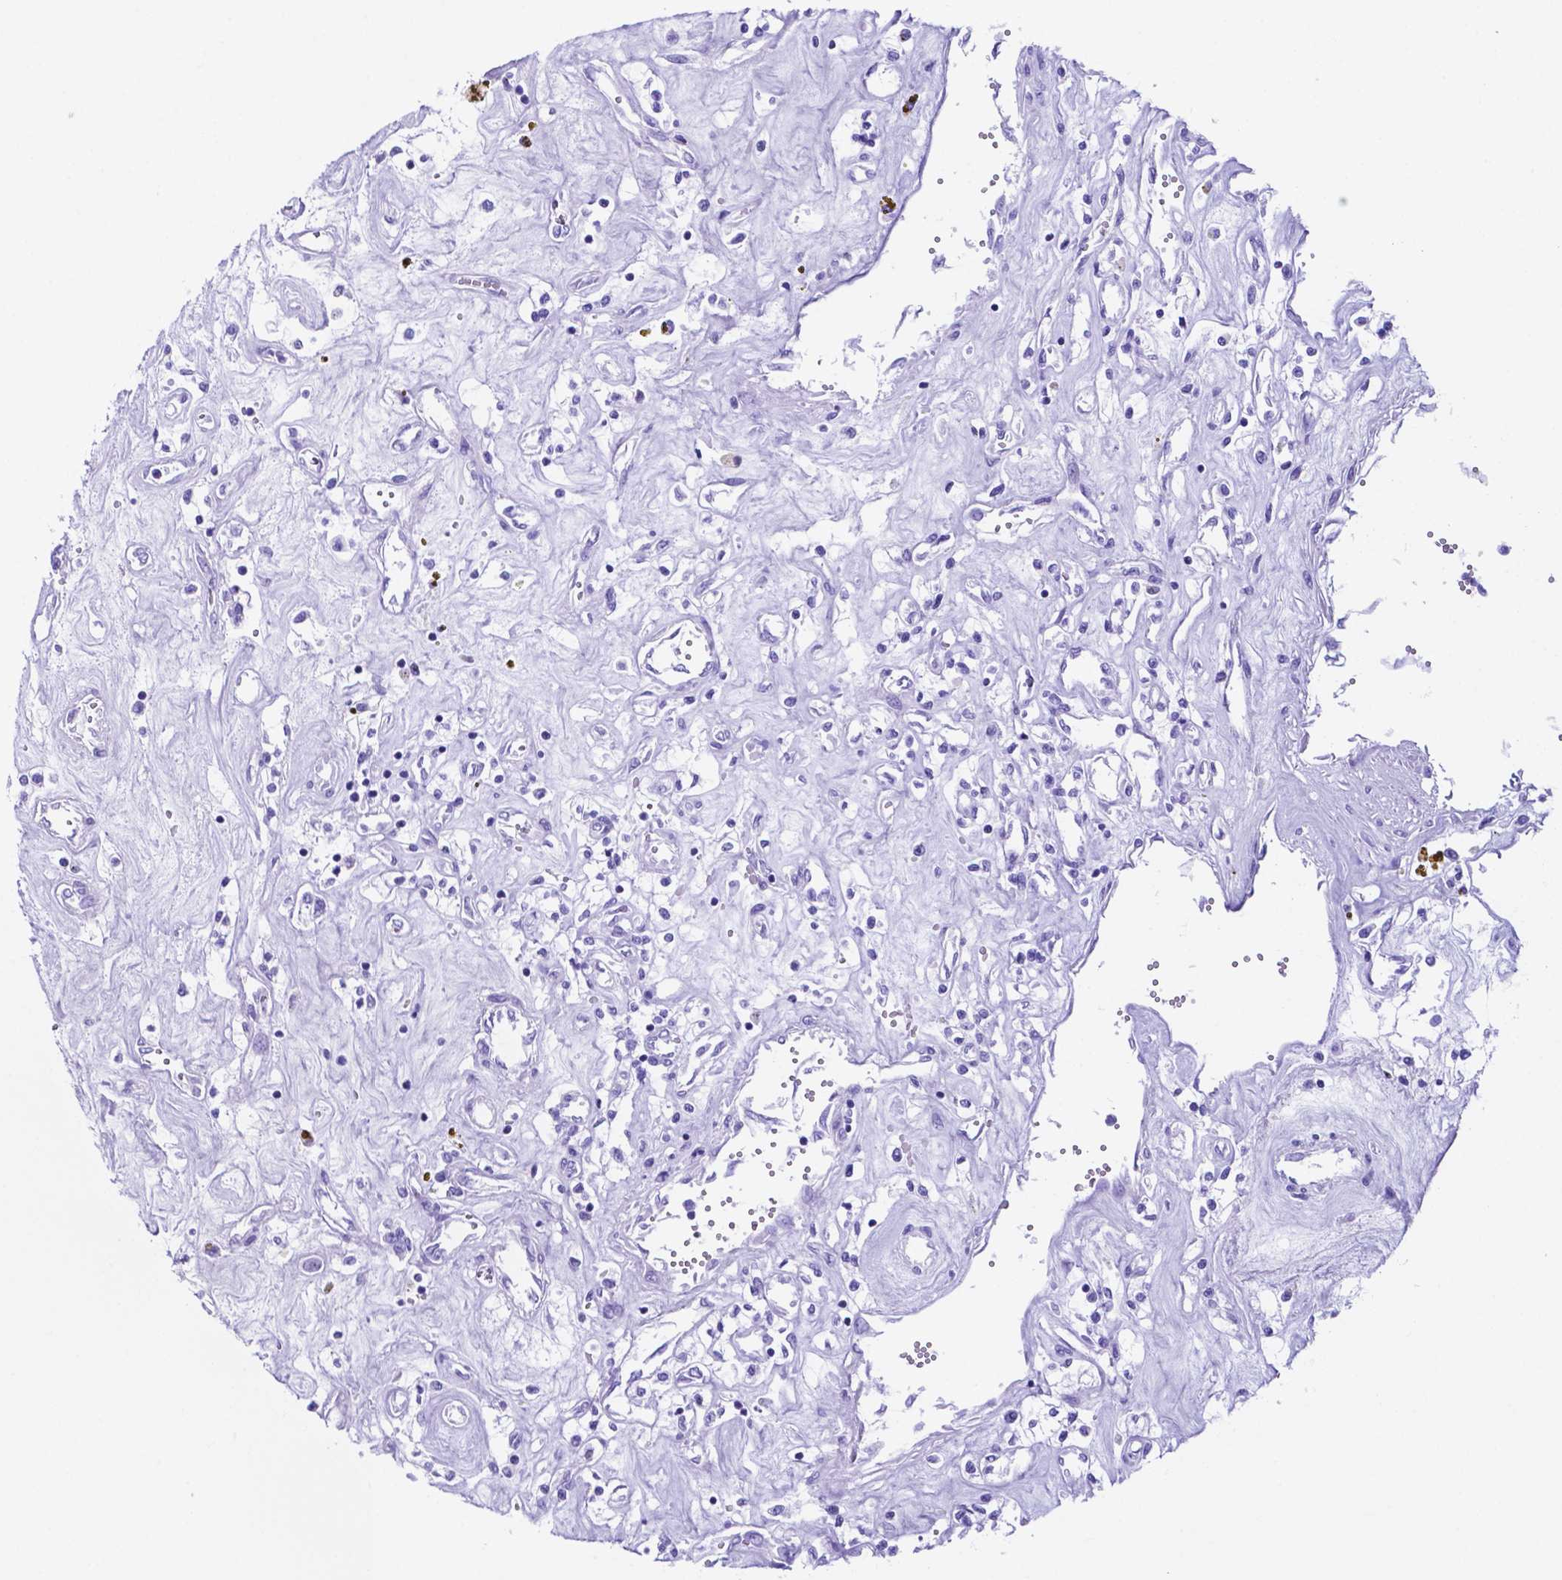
{"staining": {"intensity": "negative", "quantity": "none", "location": "none"}, "tissue": "renal cancer", "cell_type": "Tumor cells", "image_type": "cancer", "snomed": [{"axis": "morphology", "description": "Adenocarcinoma, NOS"}, {"axis": "topography", "description": "Kidney"}], "caption": "The immunohistochemistry image has no significant positivity in tumor cells of renal cancer (adenocarcinoma) tissue.", "gene": "DNAAF8", "patient": {"sex": "female", "age": 59}}